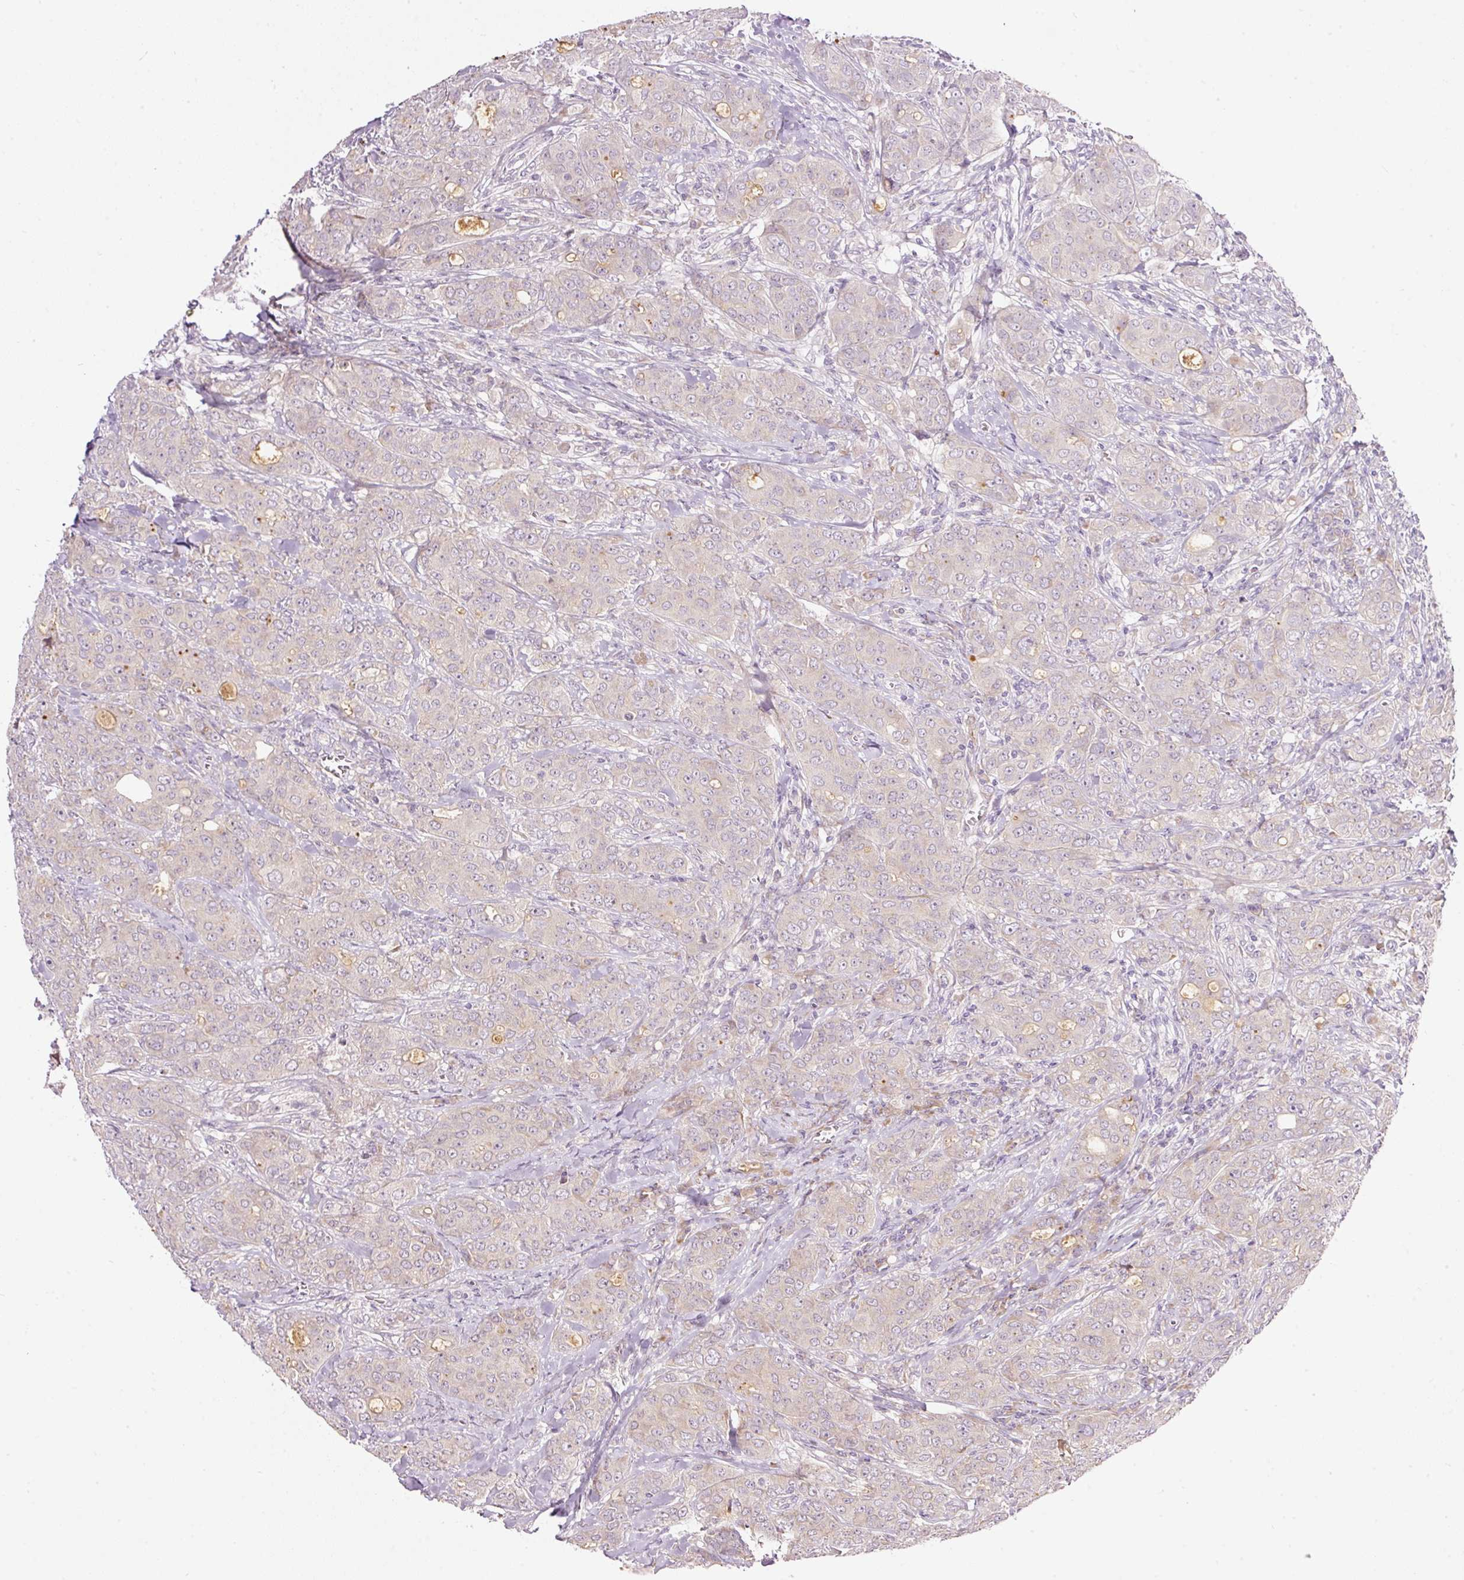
{"staining": {"intensity": "negative", "quantity": "none", "location": "none"}, "tissue": "breast cancer", "cell_type": "Tumor cells", "image_type": "cancer", "snomed": [{"axis": "morphology", "description": "Duct carcinoma"}, {"axis": "topography", "description": "Breast"}], "caption": "This is a histopathology image of IHC staining of intraductal carcinoma (breast), which shows no positivity in tumor cells. Nuclei are stained in blue.", "gene": "RSPO2", "patient": {"sex": "female", "age": 43}}